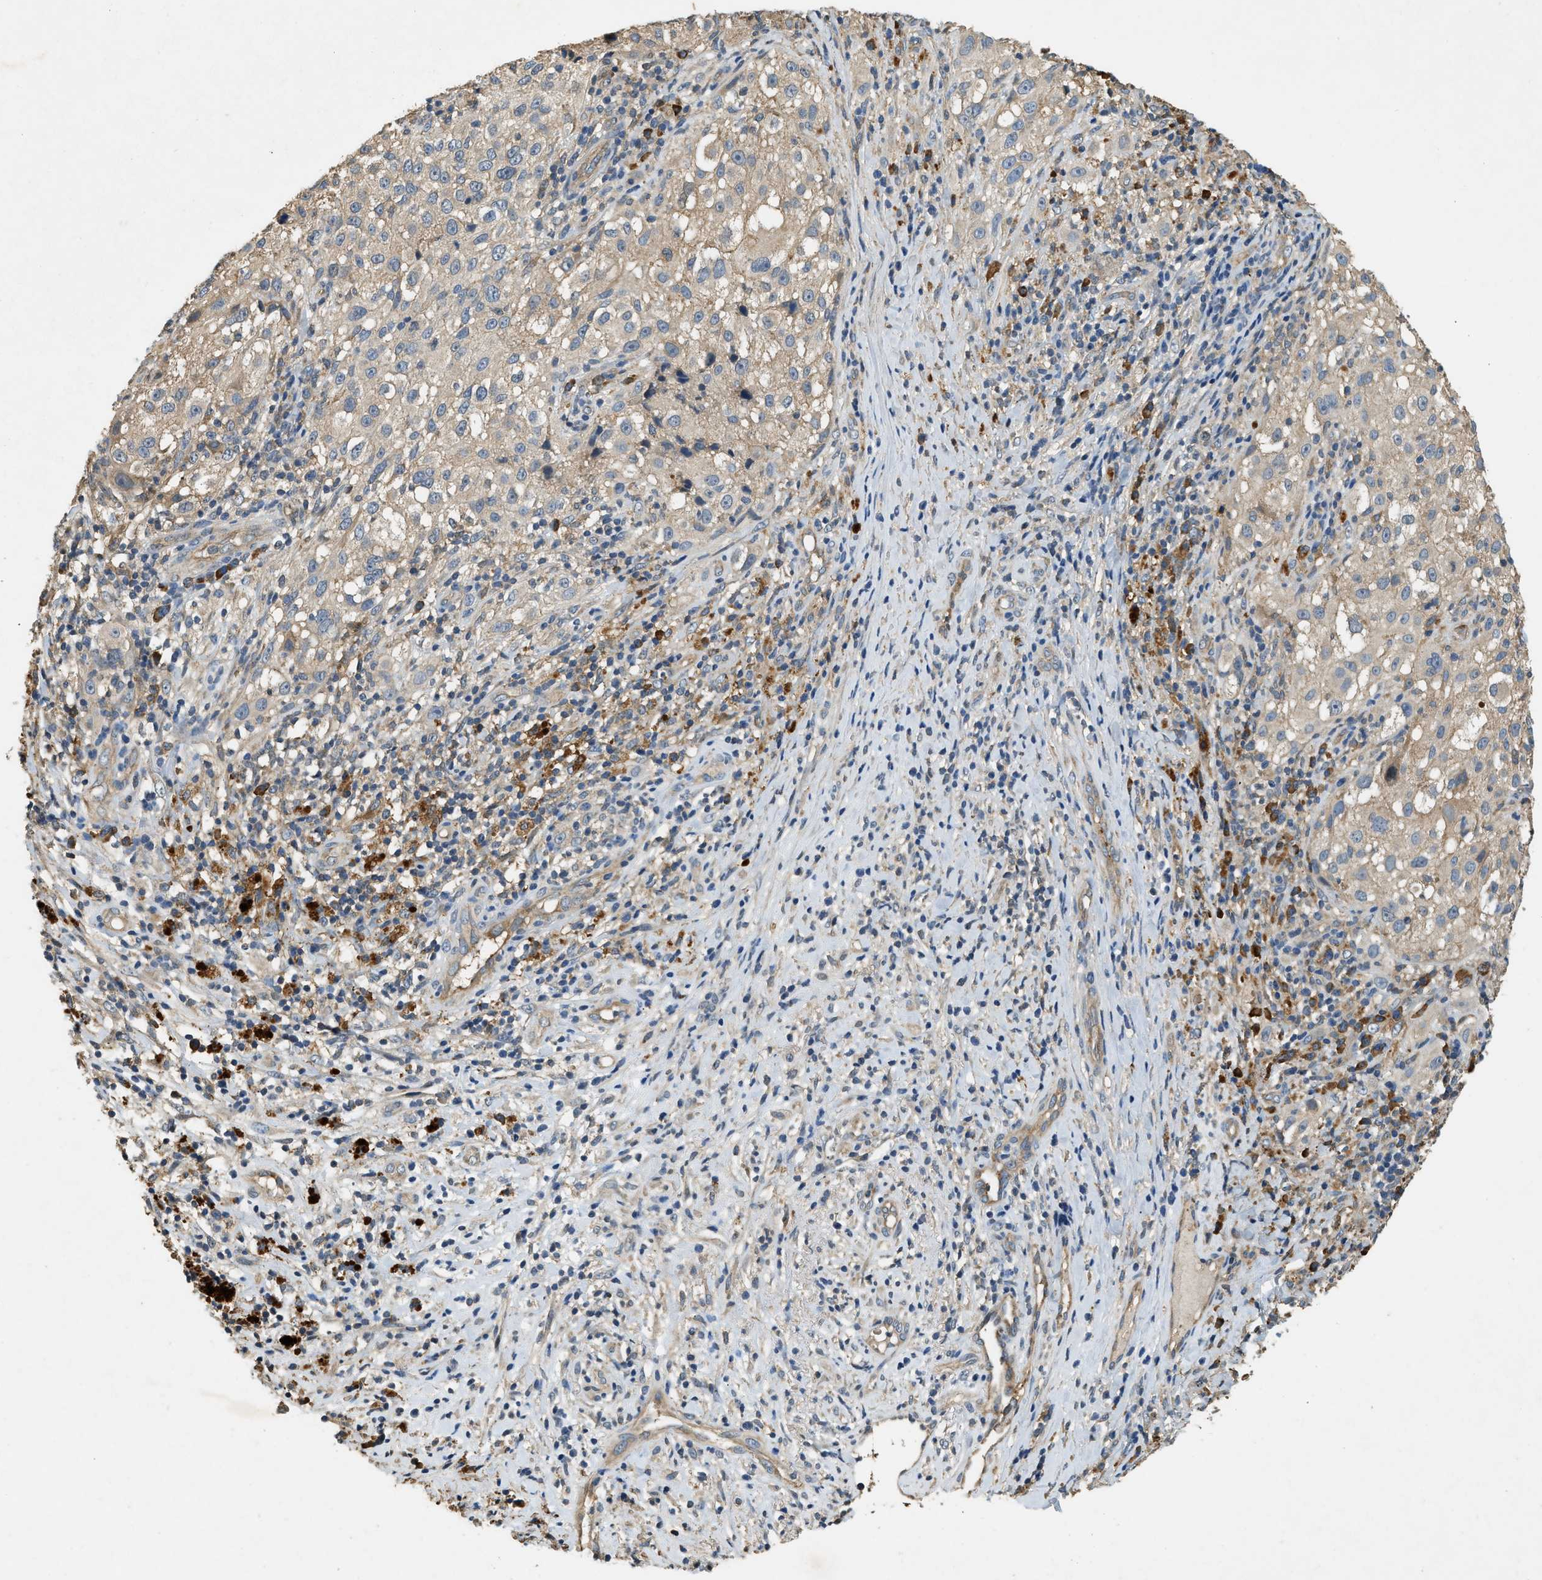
{"staining": {"intensity": "weak", "quantity": ">75%", "location": "cytoplasmic/membranous"}, "tissue": "melanoma", "cell_type": "Tumor cells", "image_type": "cancer", "snomed": [{"axis": "morphology", "description": "Necrosis, NOS"}, {"axis": "morphology", "description": "Malignant melanoma, NOS"}, {"axis": "topography", "description": "Skin"}], "caption": "Protein expression analysis of melanoma displays weak cytoplasmic/membranous staining in approximately >75% of tumor cells.", "gene": "CFLAR", "patient": {"sex": "female", "age": 87}}